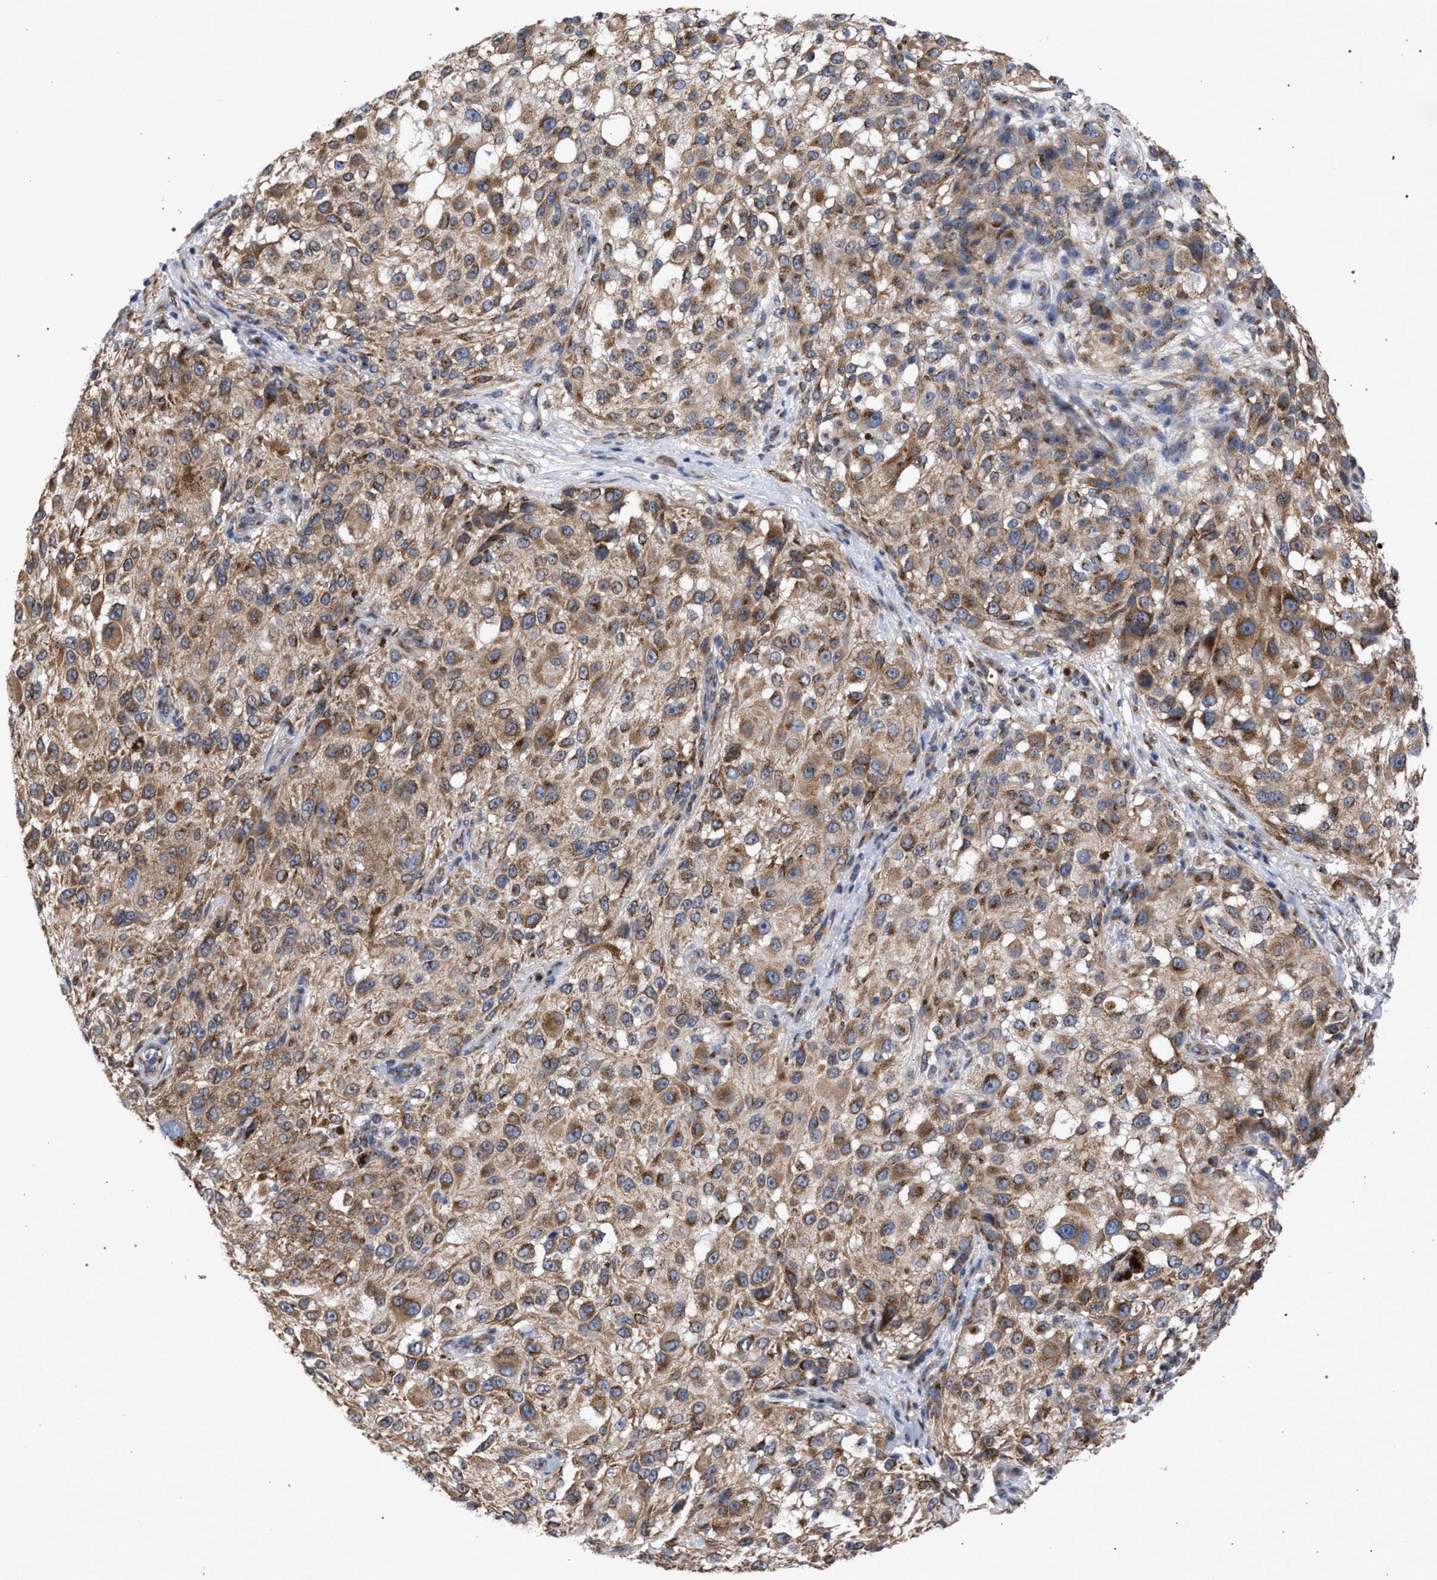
{"staining": {"intensity": "moderate", "quantity": ">75%", "location": "cytoplasmic/membranous"}, "tissue": "melanoma", "cell_type": "Tumor cells", "image_type": "cancer", "snomed": [{"axis": "morphology", "description": "Necrosis, NOS"}, {"axis": "morphology", "description": "Malignant melanoma, NOS"}, {"axis": "topography", "description": "Skin"}], "caption": "Moderate cytoplasmic/membranous protein positivity is identified in approximately >75% of tumor cells in malignant melanoma.", "gene": "GOLGA2", "patient": {"sex": "female", "age": 87}}